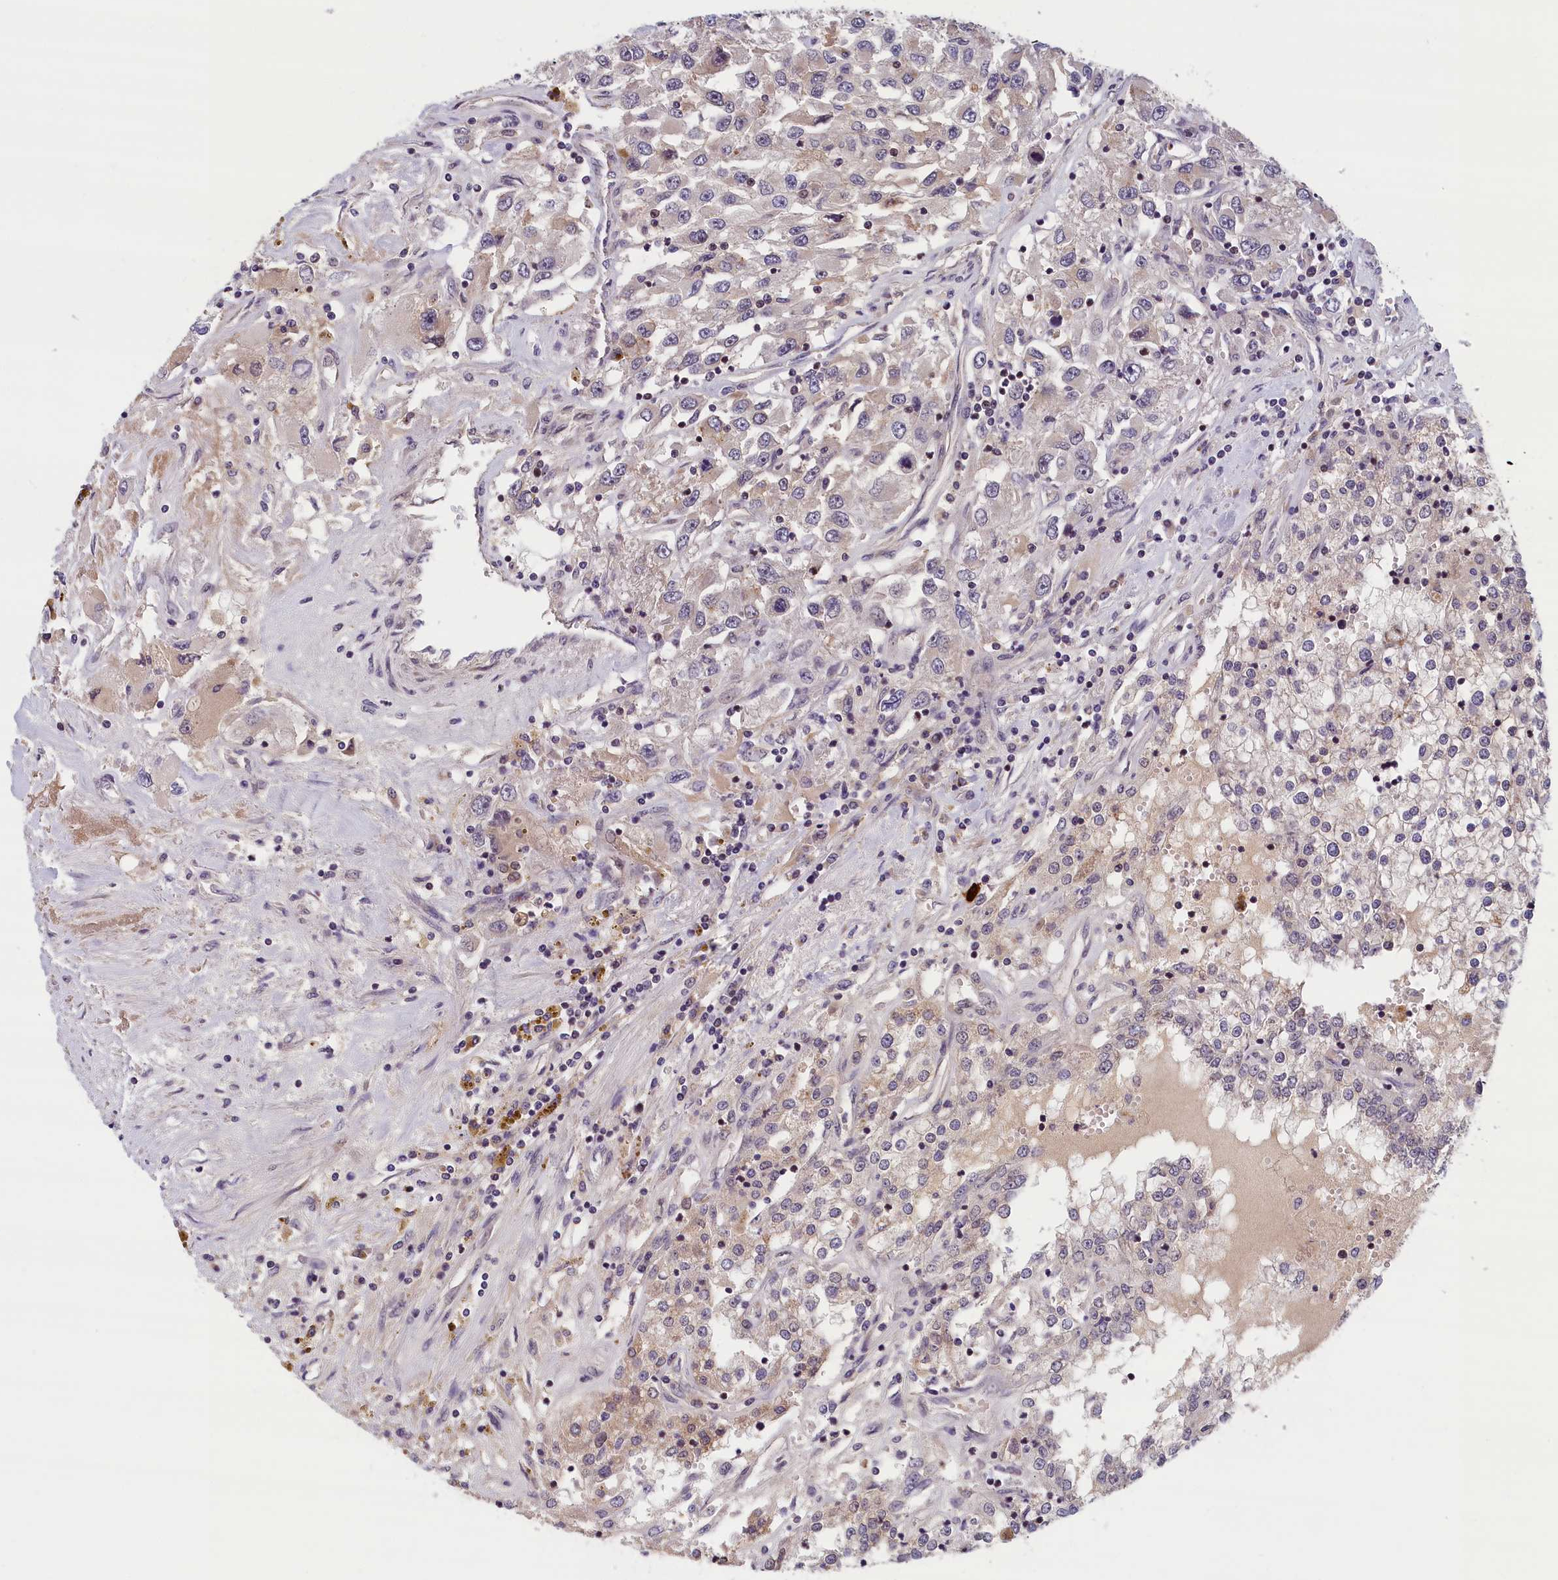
{"staining": {"intensity": "weak", "quantity": "<25%", "location": "cytoplasmic/membranous"}, "tissue": "renal cancer", "cell_type": "Tumor cells", "image_type": "cancer", "snomed": [{"axis": "morphology", "description": "Adenocarcinoma, NOS"}, {"axis": "topography", "description": "Kidney"}], "caption": "Immunohistochemical staining of human renal cancer exhibits no significant expression in tumor cells.", "gene": "KCNK6", "patient": {"sex": "female", "age": 52}}